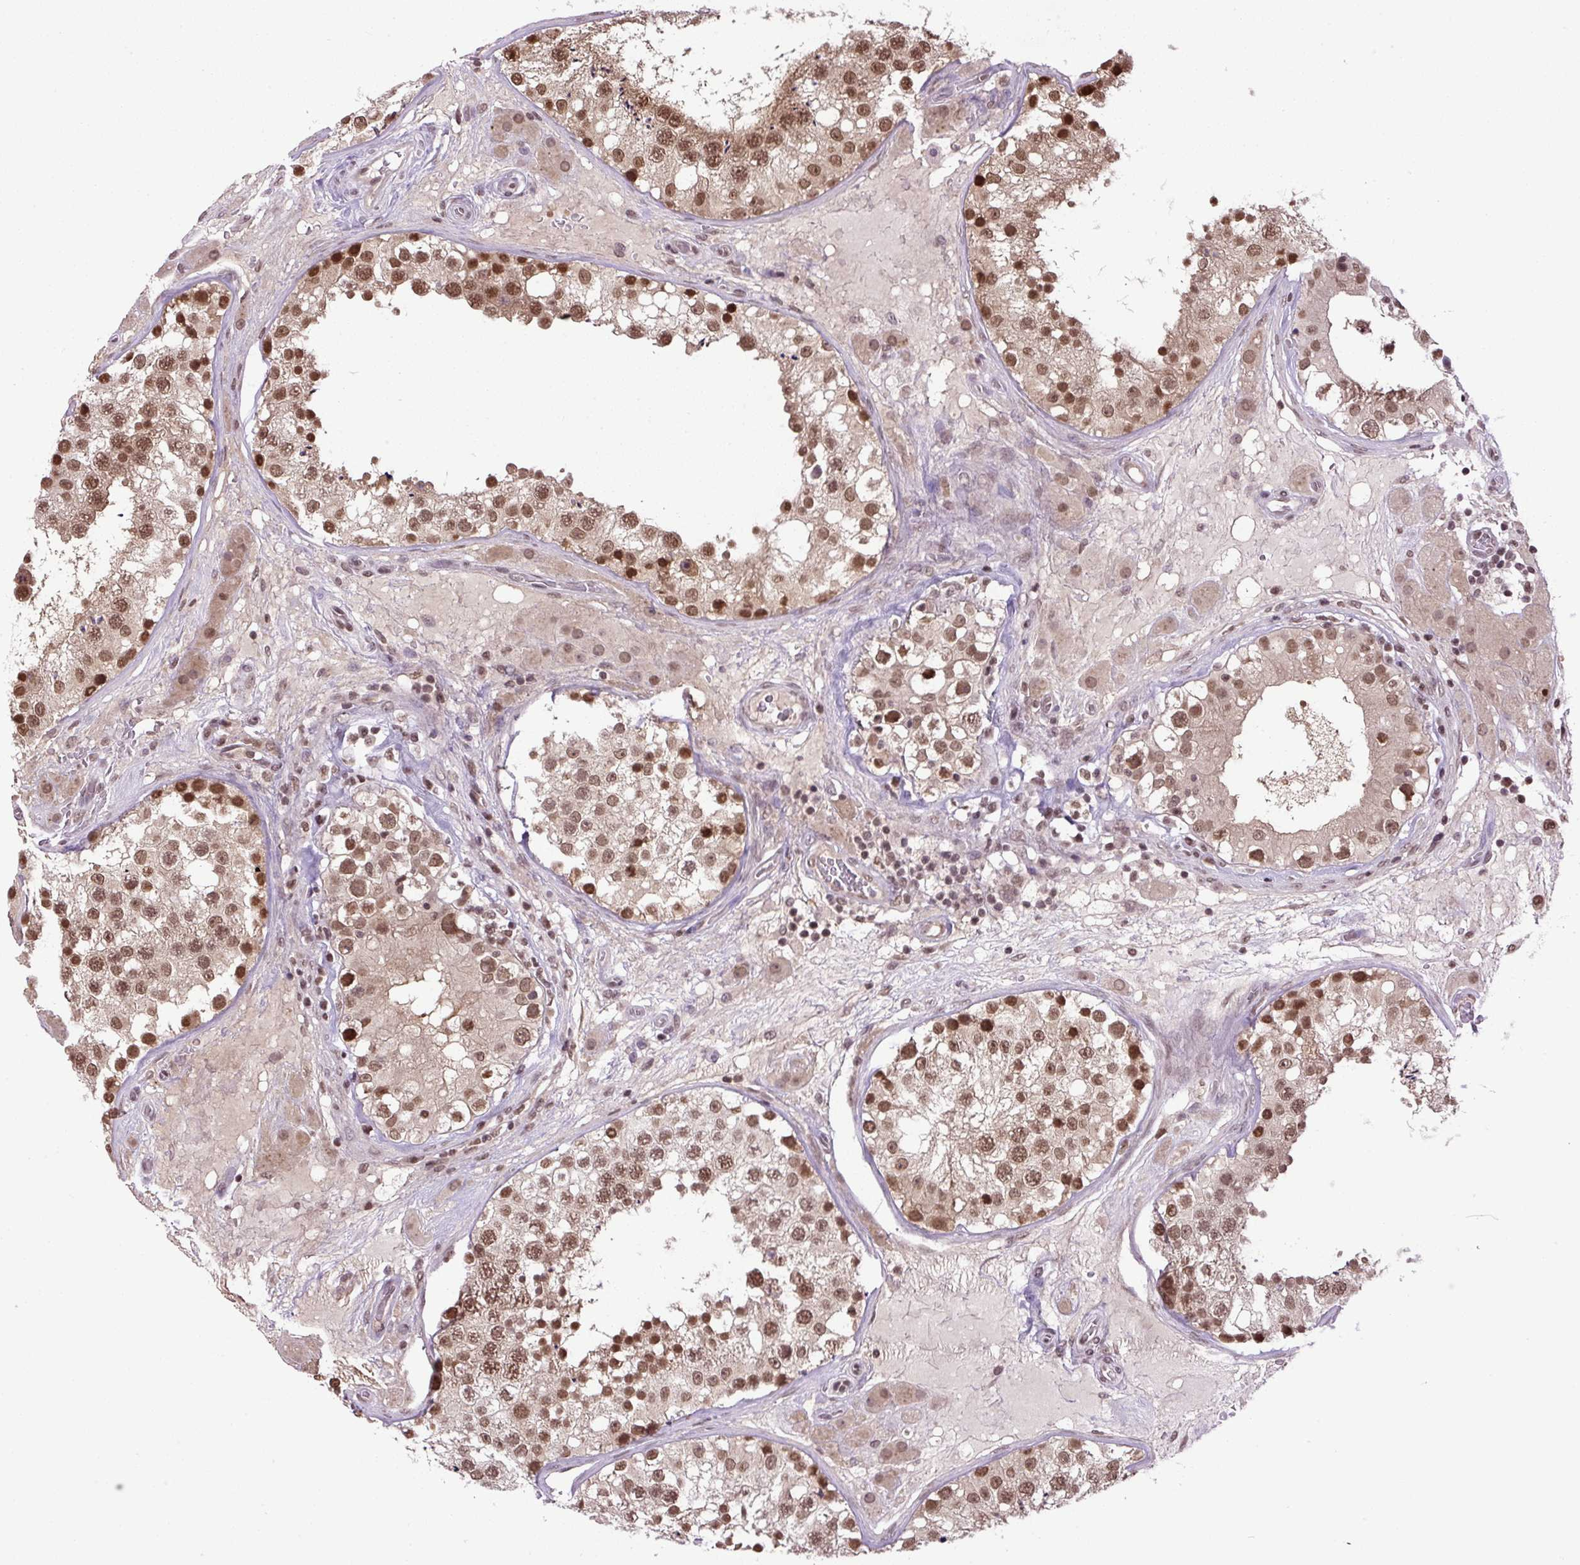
{"staining": {"intensity": "moderate", "quantity": ">75%", "location": "cytoplasmic/membranous,nuclear"}, "tissue": "testis", "cell_type": "Cells in seminiferous ducts", "image_type": "normal", "snomed": [{"axis": "morphology", "description": "Normal tissue, NOS"}, {"axis": "topography", "description": "Testis"}], "caption": "Immunohistochemical staining of normal testis shows moderate cytoplasmic/membranous,nuclear protein staining in approximately >75% of cells in seminiferous ducts. (Brightfield microscopy of DAB IHC at high magnification).", "gene": "SGTA", "patient": {"sex": "male", "age": 26}}